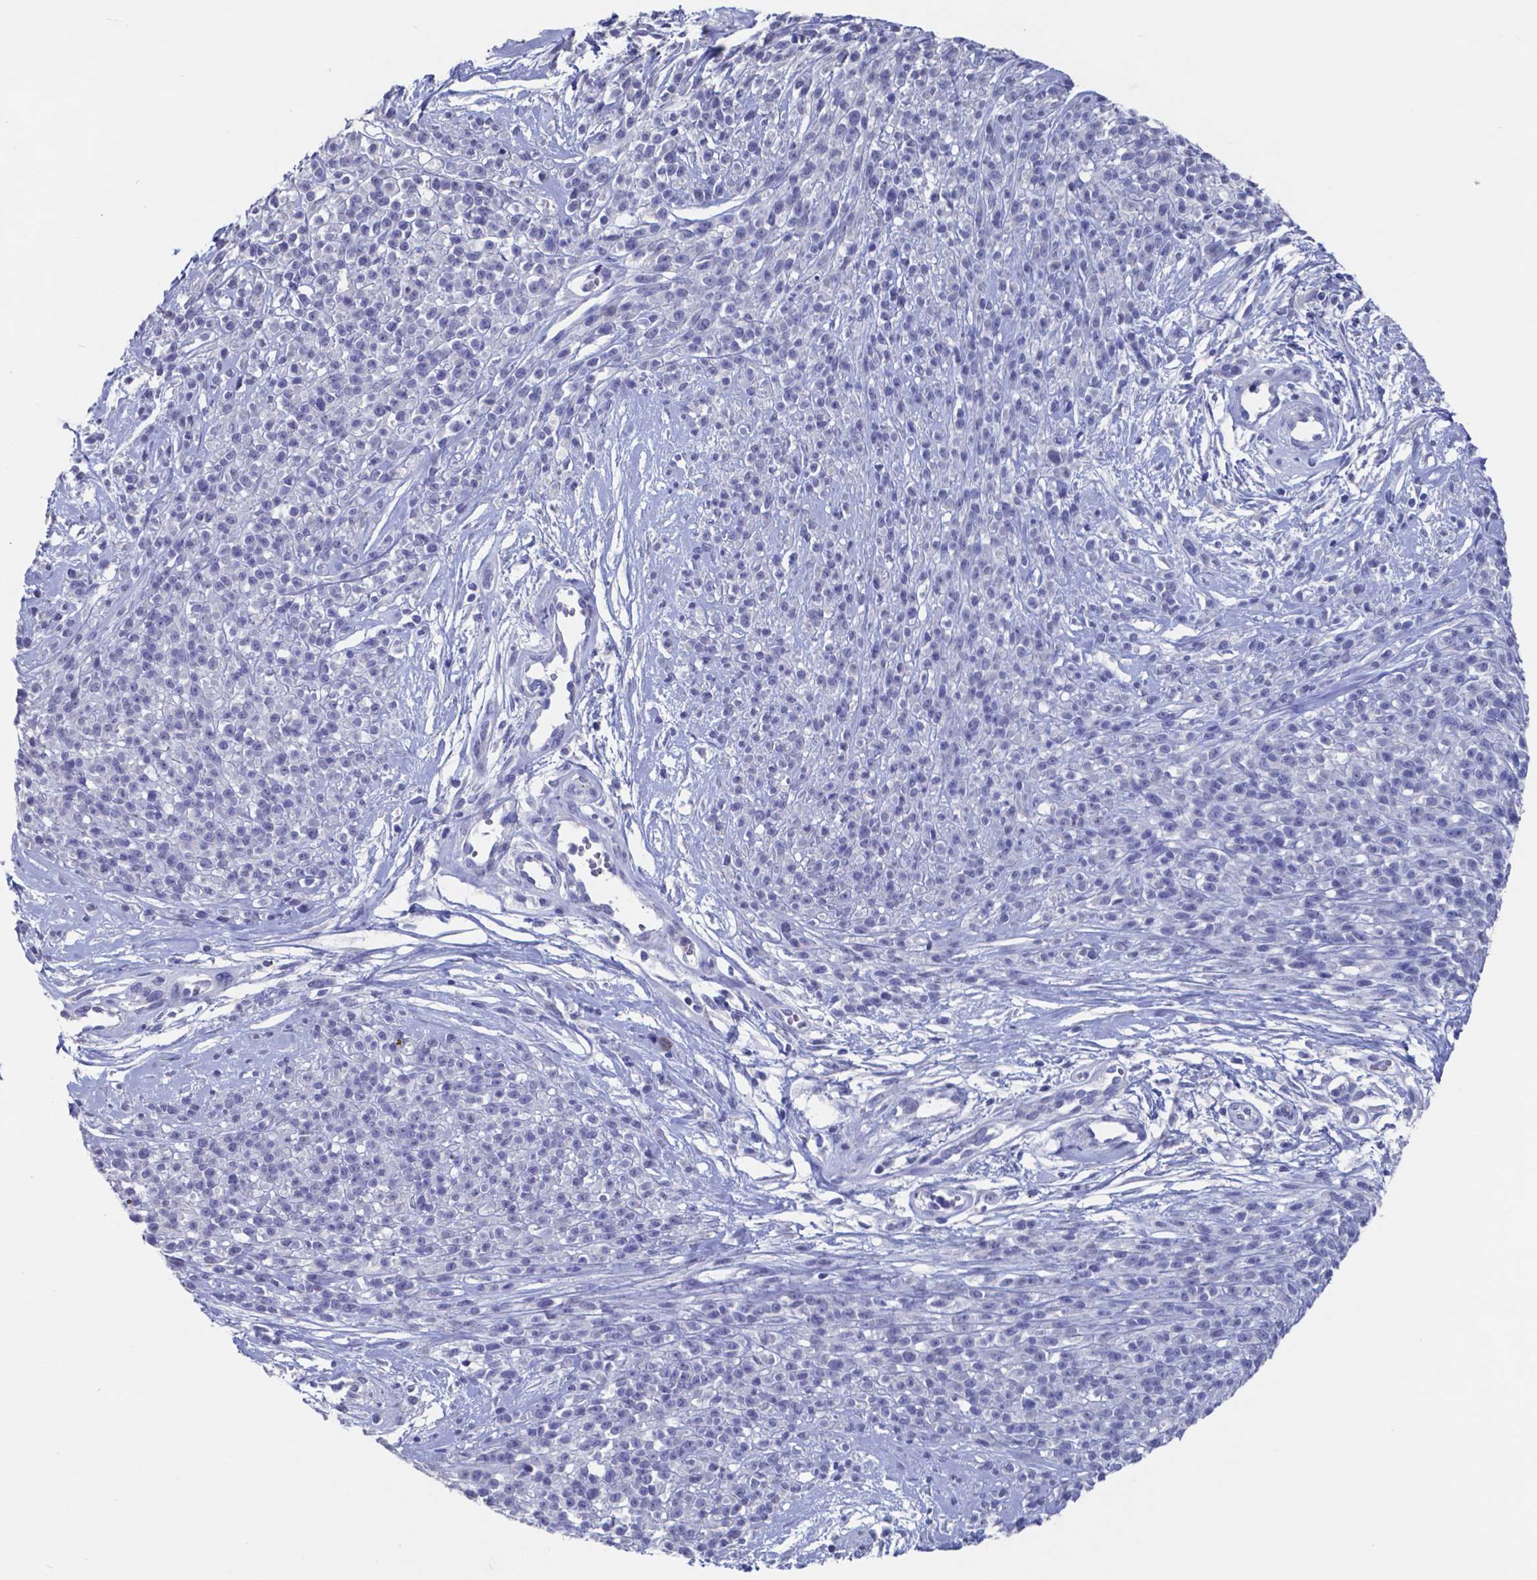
{"staining": {"intensity": "negative", "quantity": "none", "location": "none"}, "tissue": "melanoma", "cell_type": "Tumor cells", "image_type": "cancer", "snomed": [{"axis": "morphology", "description": "Malignant melanoma, NOS"}, {"axis": "topography", "description": "Skin"}, {"axis": "topography", "description": "Skin of trunk"}], "caption": "The histopathology image exhibits no staining of tumor cells in melanoma.", "gene": "TTR", "patient": {"sex": "male", "age": 74}}